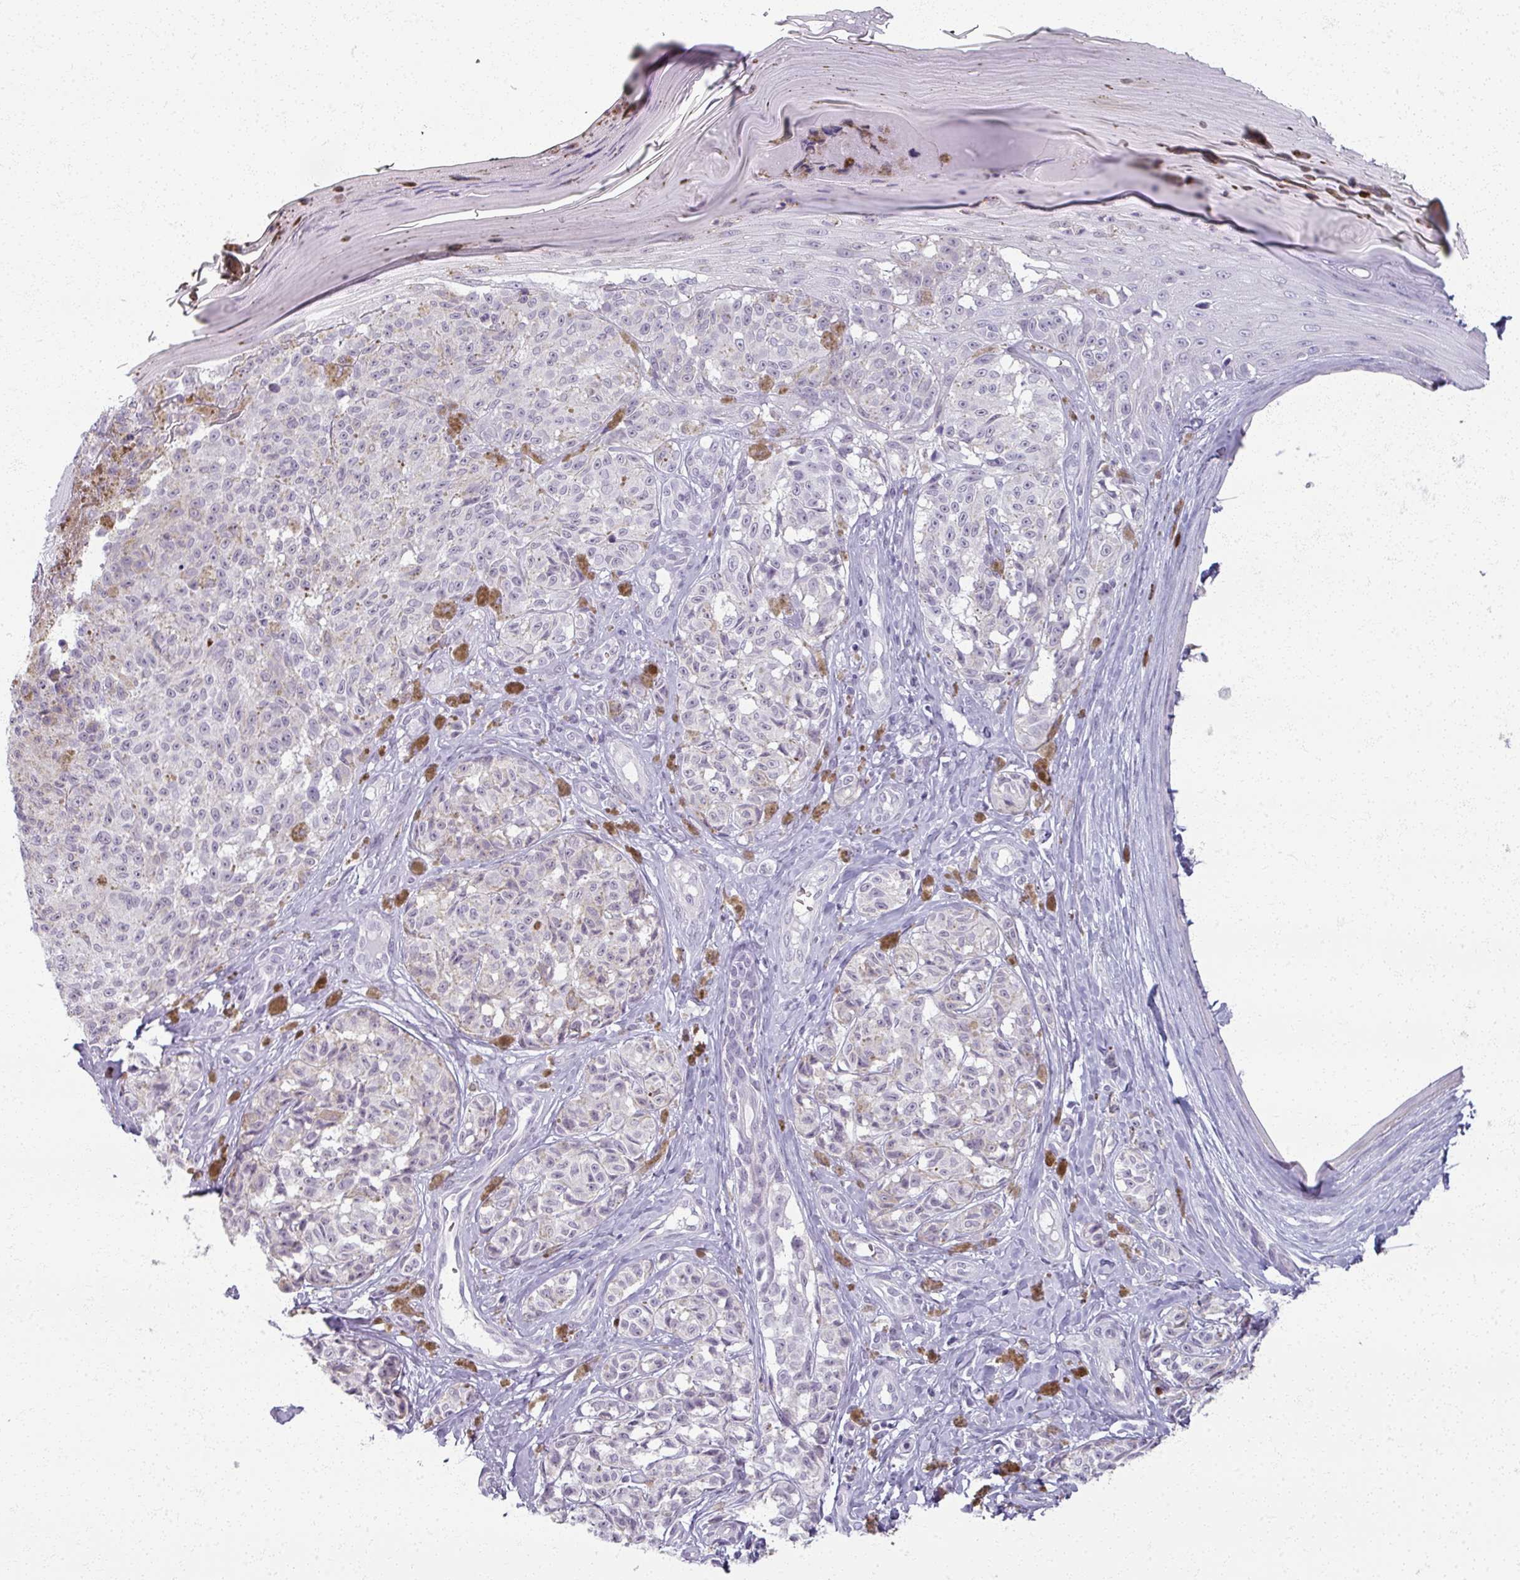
{"staining": {"intensity": "negative", "quantity": "none", "location": "none"}, "tissue": "melanoma", "cell_type": "Tumor cells", "image_type": "cancer", "snomed": [{"axis": "morphology", "description": "Malignant melanoma, NOS"}, {"axis": "topography", "description": "Skin"}], "caption": "IHC of malignant melanoma displays no positivity in tumor cells.", "gene": "RFPL2", "patient": {"sex": "female", "age": 65}}